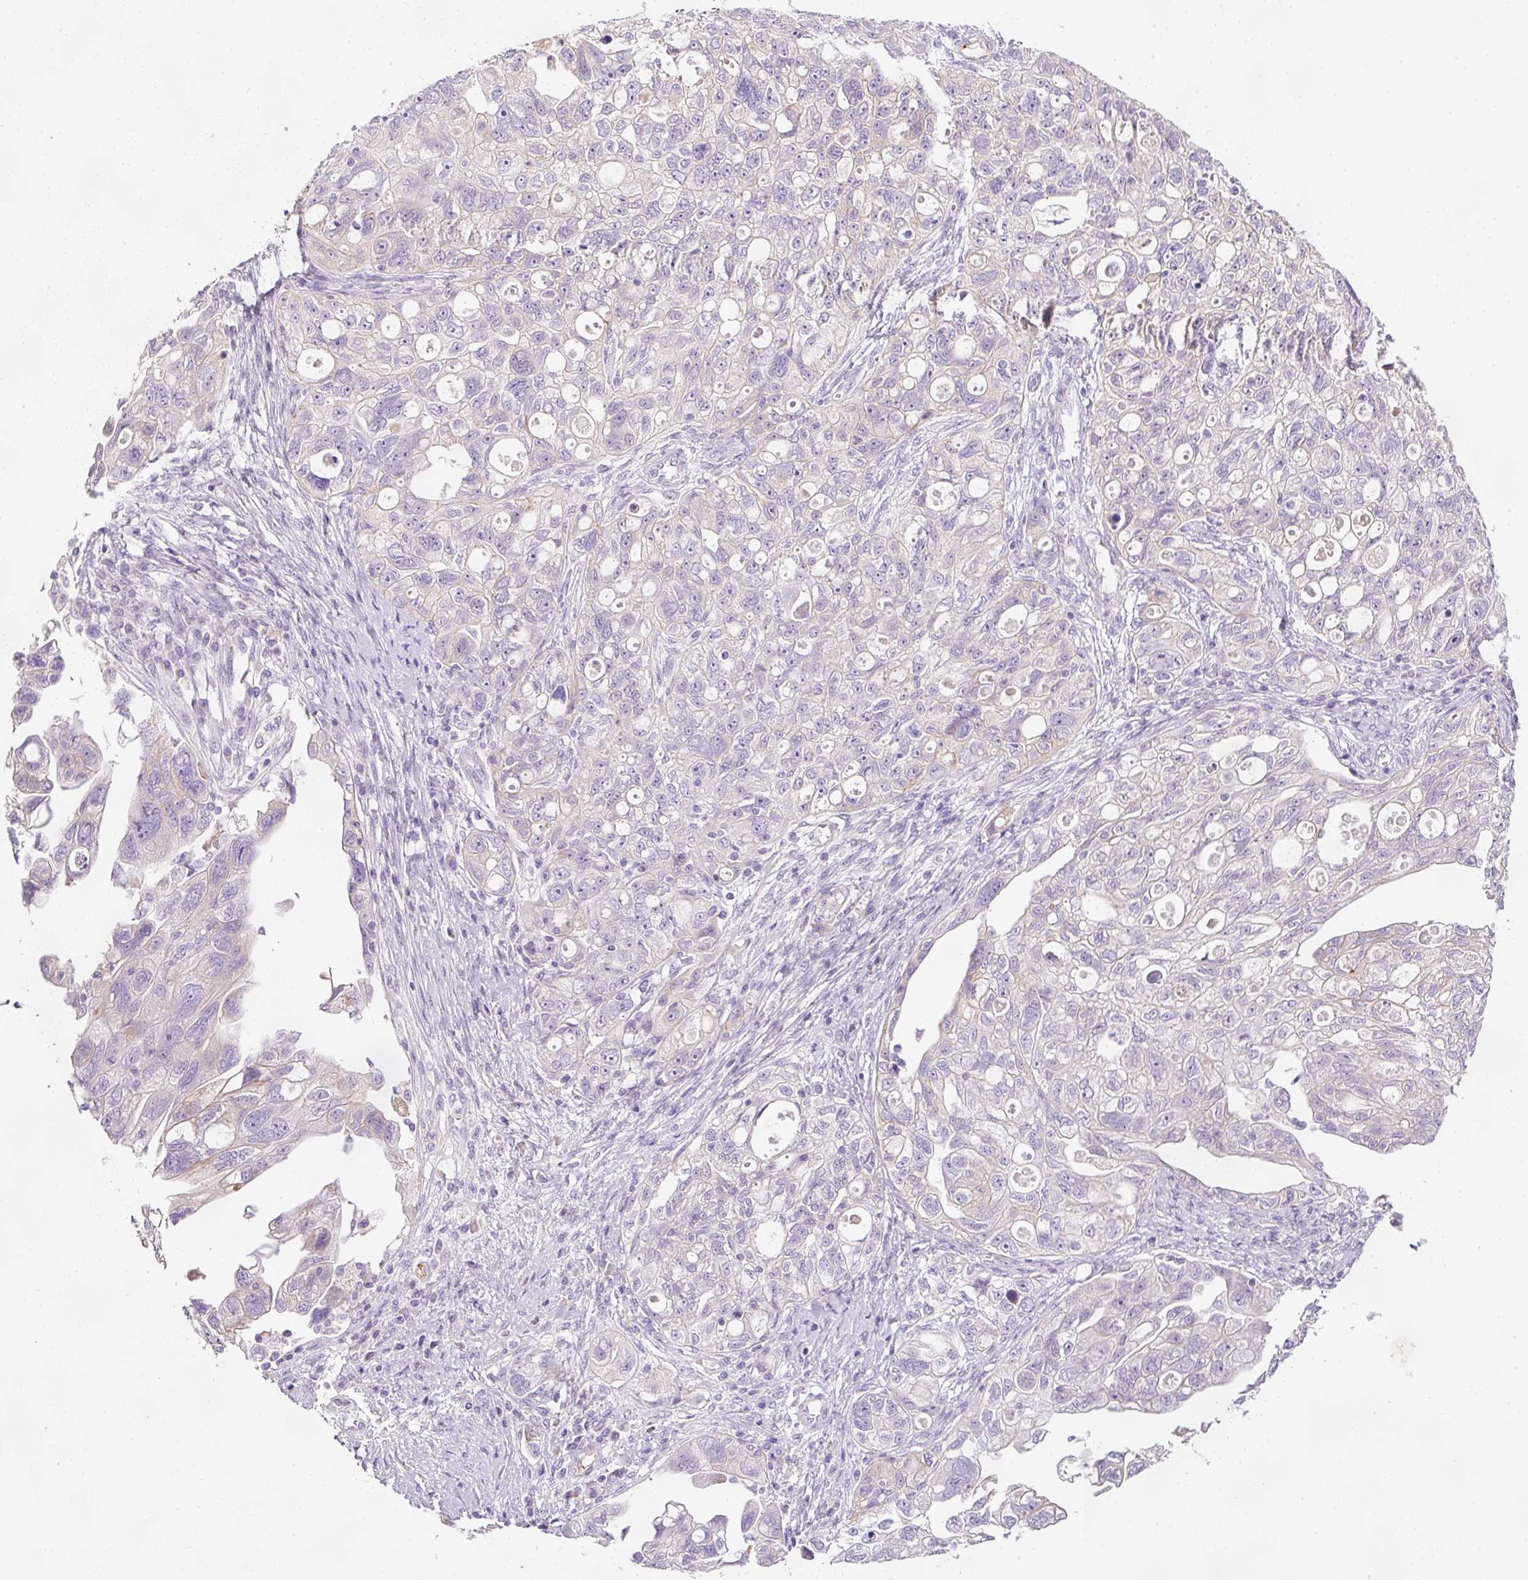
{"staining": {"intensity": "negative", "quantity": "none", "location": "none"}, "tissue": "ovarian cancer", "cell_type": "Tumor cells", "image_type": "cancer", "snomed": [{"axis": "morphology", "description": "Carcinoma, NOS"}, {"axis": "morphology", "description": "Cystadenocarcinoma, serous, NOS"}, {"axis": "topography", "description": "Ovary"}], "caption": "Tumor cells are negative for protein expression in human ovarian cancer (serous cystadenocarcinoma).", "gene": "KPNA5", "patient": {"sex": "female", "age": 69}}